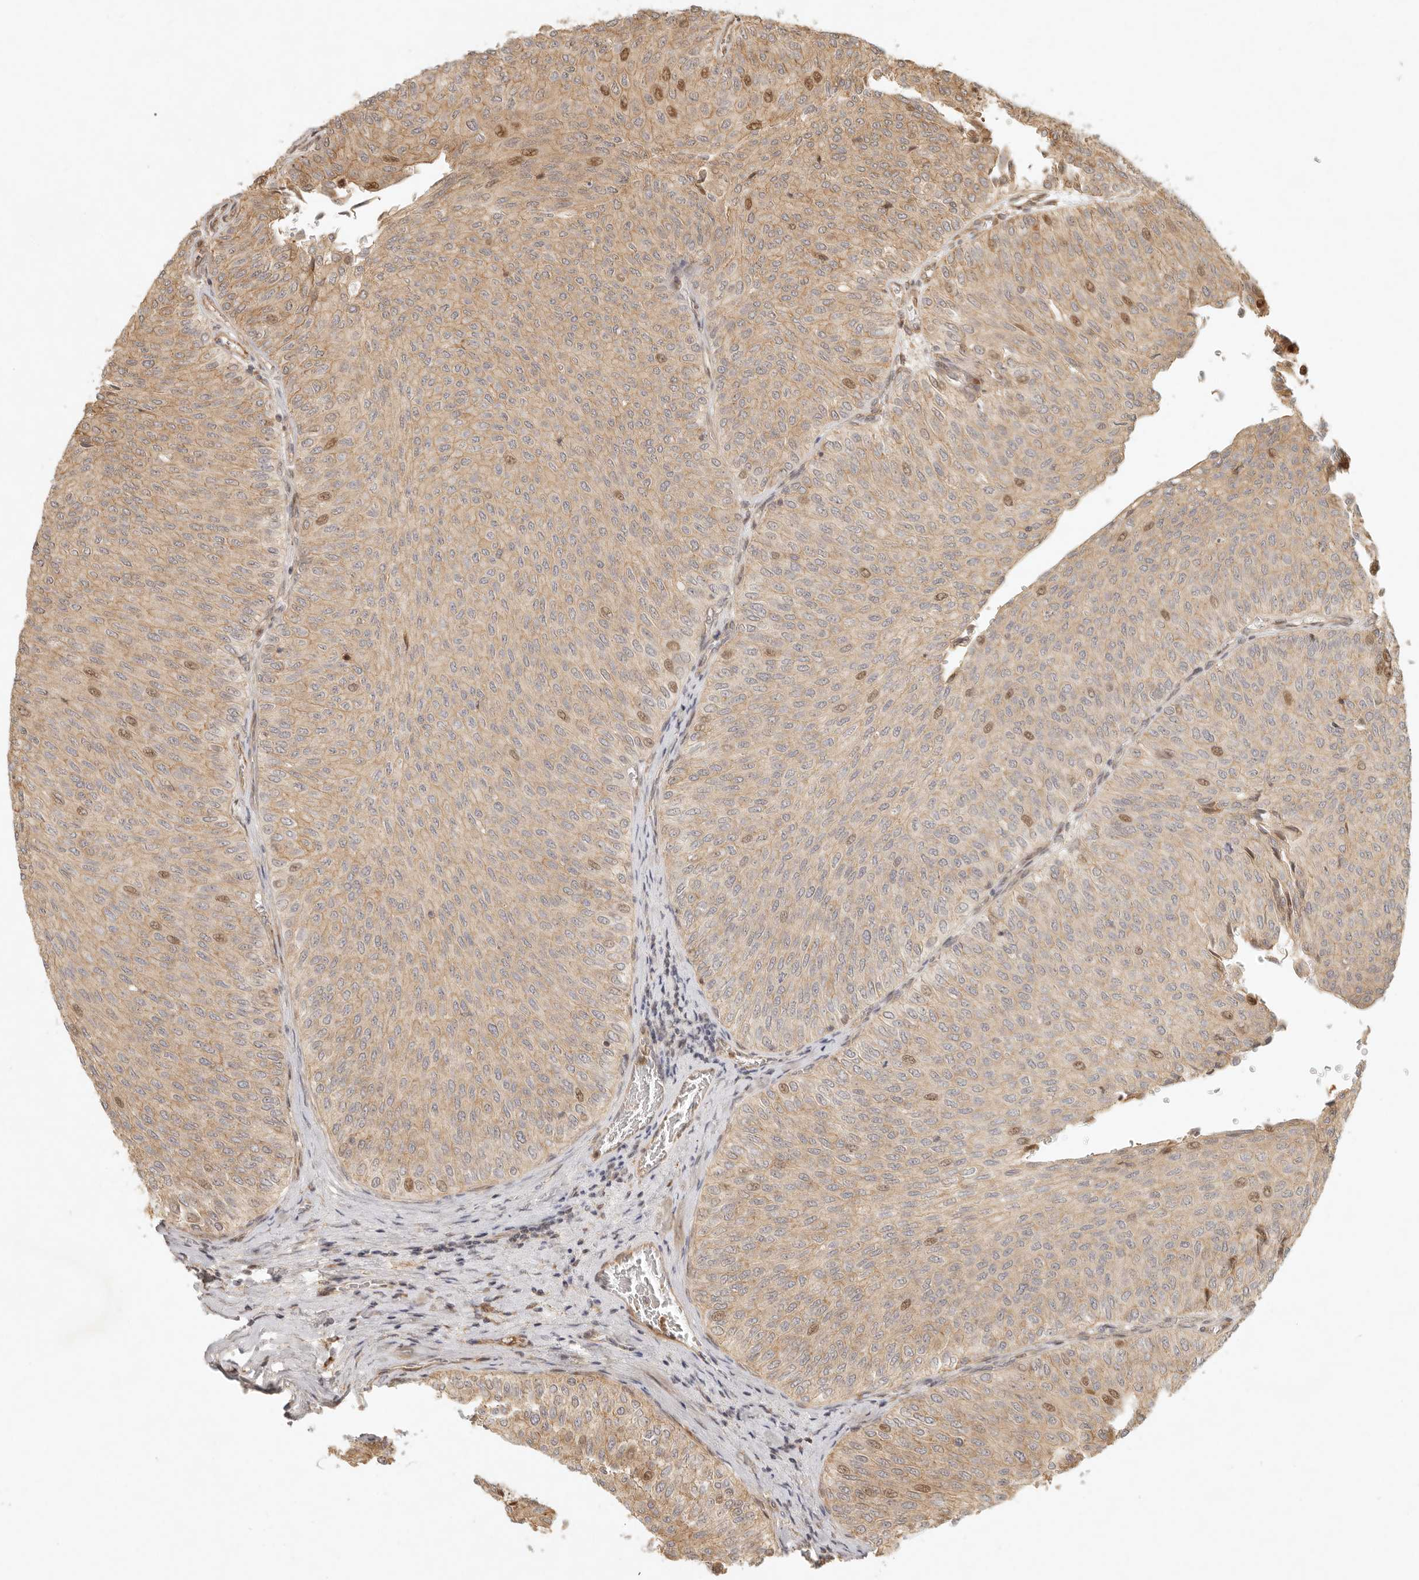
{"staining": {"intensity": "moderate", "quantity": "<25%", "location": "cytoplasmic/membranous,nuclear"}, "tissue": "urothelial cancer", "cell_type": "Tumor cells", "image_type": "cancer", "snomed": [{"axis": "morphology", "description": "Urothelial carcinoma, Low grade"}, {"axis": "topography", "description": "Urinary bladder"}], "caption": "Urothelial cancer stained for a protein exhibits moderate cytoplasmic/membranous and nuclear positivity in tumor cells.", "gene": "KLHL38", "patient": {"sex": "male", "age": 78}}